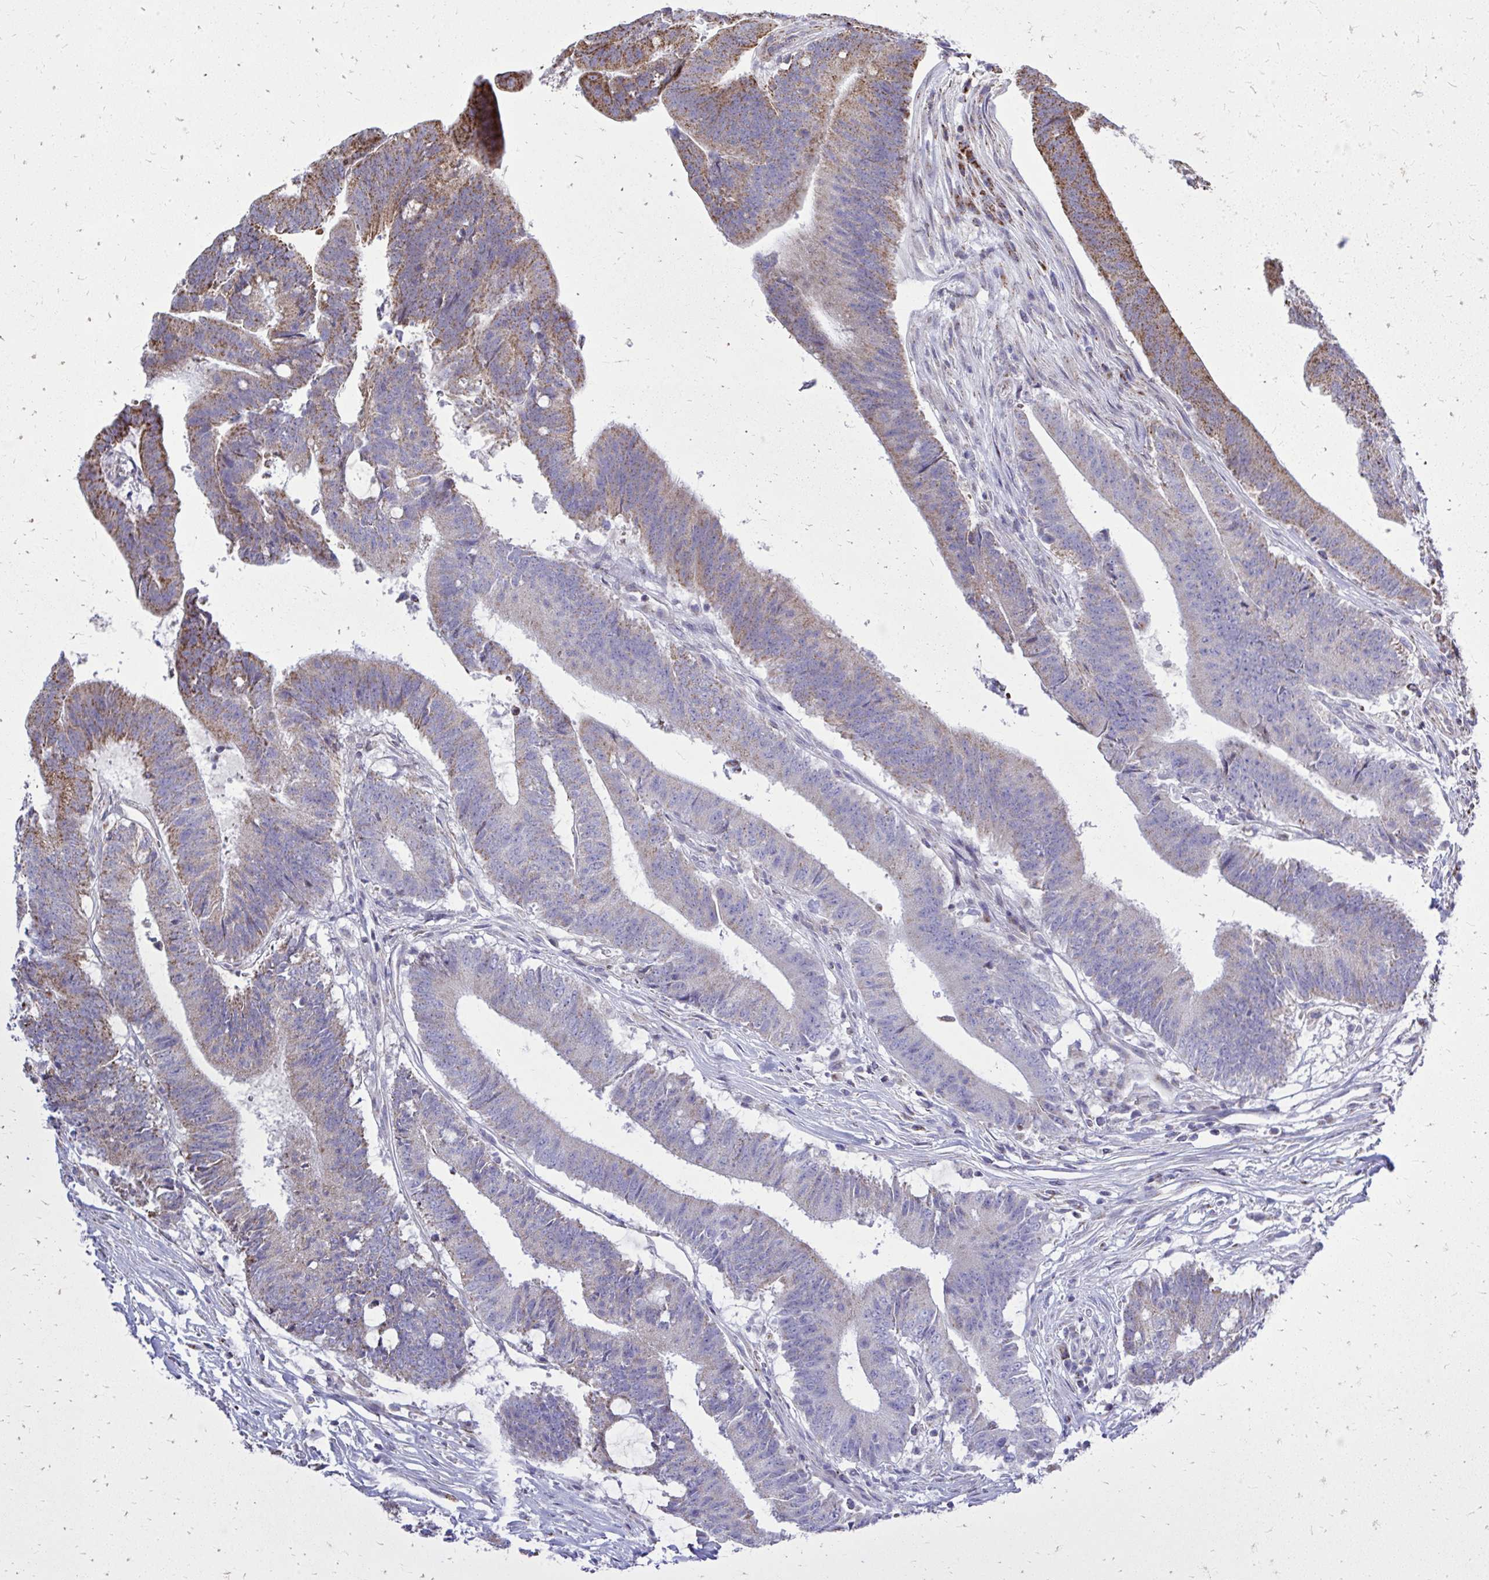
{"staining": {"intensity": "moderate", "quantity": "25%-75%", "location": "cytoplasmic/membranous"}, "tissue": "colorectal cancer", "cell_type": "Tumor cells", "image_type": "cancer", "snomed": [{"axis": "morphology", "description": "Adenocarcinoma, NOS"}, {"axis": "topography", "description": "Colon"}], "caption": "Brown immunohistochemical staining in colorectal cancer (adenocarcinoma) exhibits moderate cytoplasmic/membranous staining in about 25%-75% of tumor cells.", "gene": "ZNF362", "patient": {"sex": "female", "age": 43}}